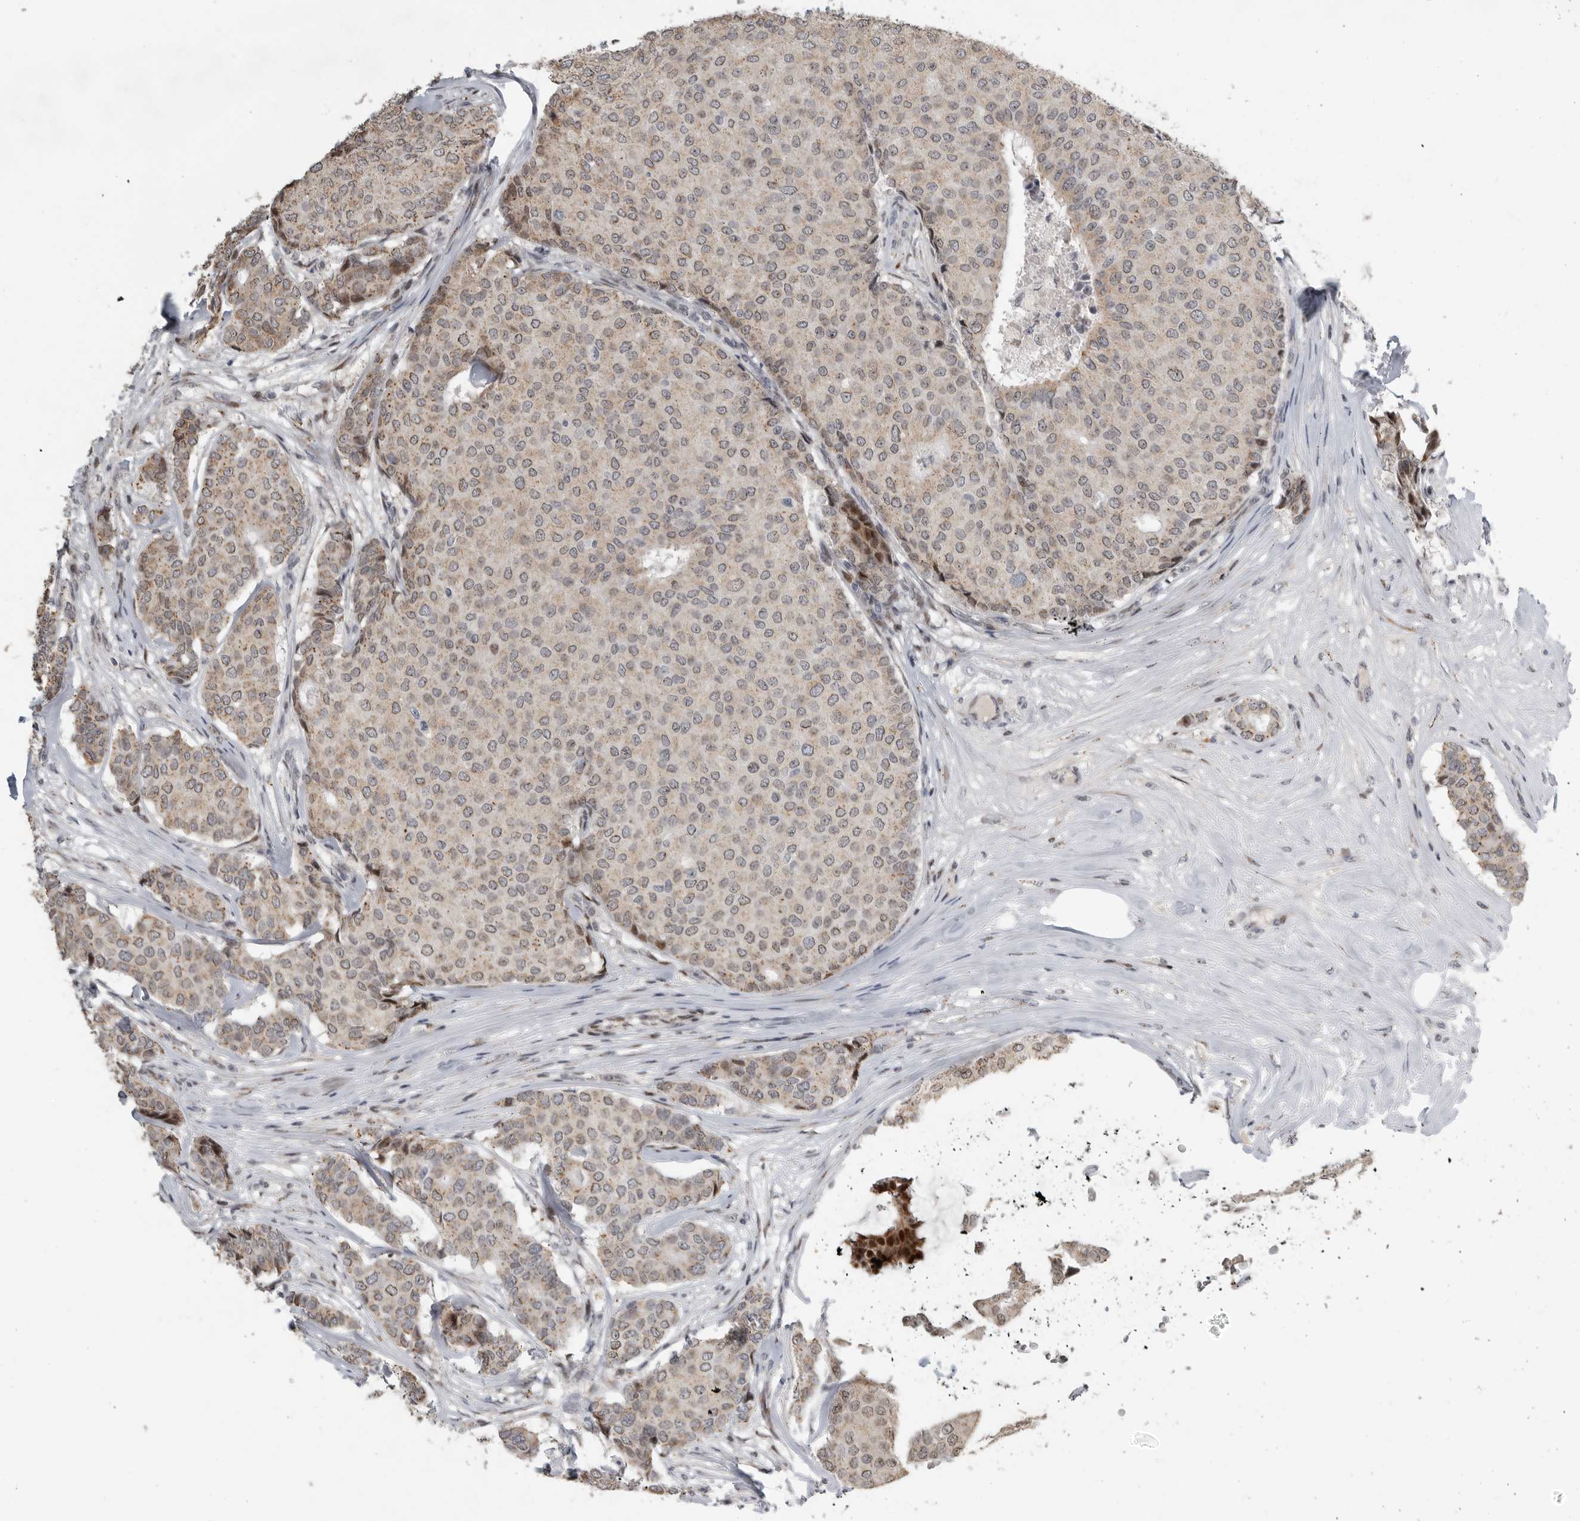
{"staining": {"intensity": "weak", "quantity": "25%-75%", "location": "cytoplasmic/membranous"}, "tissue": "breast cancer", "cell_type": "Tumor cells", "image_type": "cancer", "snomed": [{"axis": "morphology", "description": "Duct carcinoma"}, {"axis": "topography", "description": "Breast"}], "caption": "Human breast infiltrating ductal carcinoma stained with a protein marker shows weak staining in tumor cells.", "gene": "PCMTD1", "patient": {"sex": "female", "age": 75}}